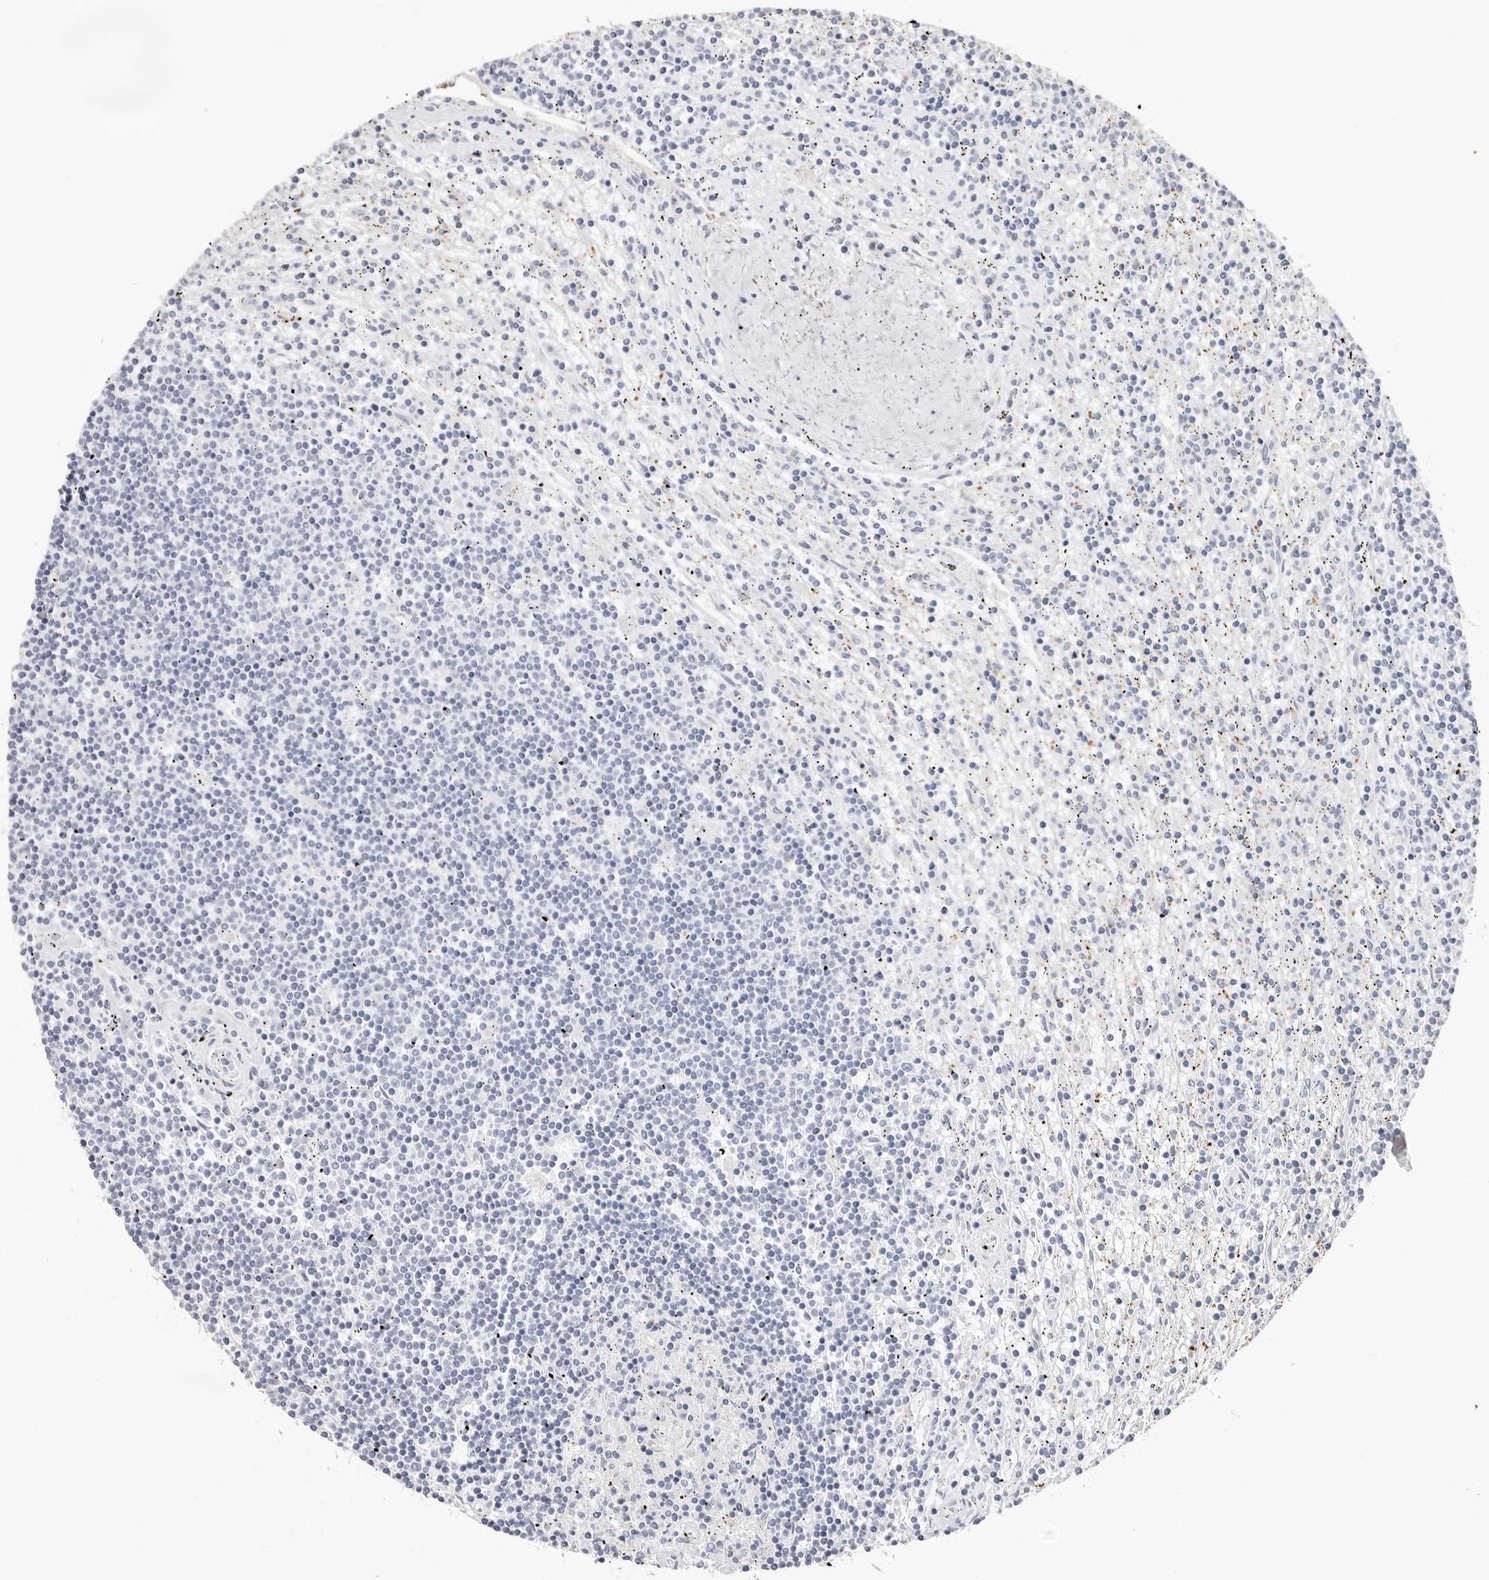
{"staining": {"intensity": "negative", "quantity": "none", "location": "none"}, "tissue": "lymphoma", "cell_type": "Tumor cells", "image_type": "cancer", "snomed": [{"axis": "morphology", "description": "Malignant lymphoma, non-Hodgkin's type, Low grade"}, {"axis": "topography", "description": "Spleen"}], "caption": "Malignant lymphoma, non-Hodgkin's type (low-grade) was stained to show a protein in brown. There is no significant expression in tumor cells.", "gene": "PKDCC", "patient": {"sex": "male", "age": 76}}